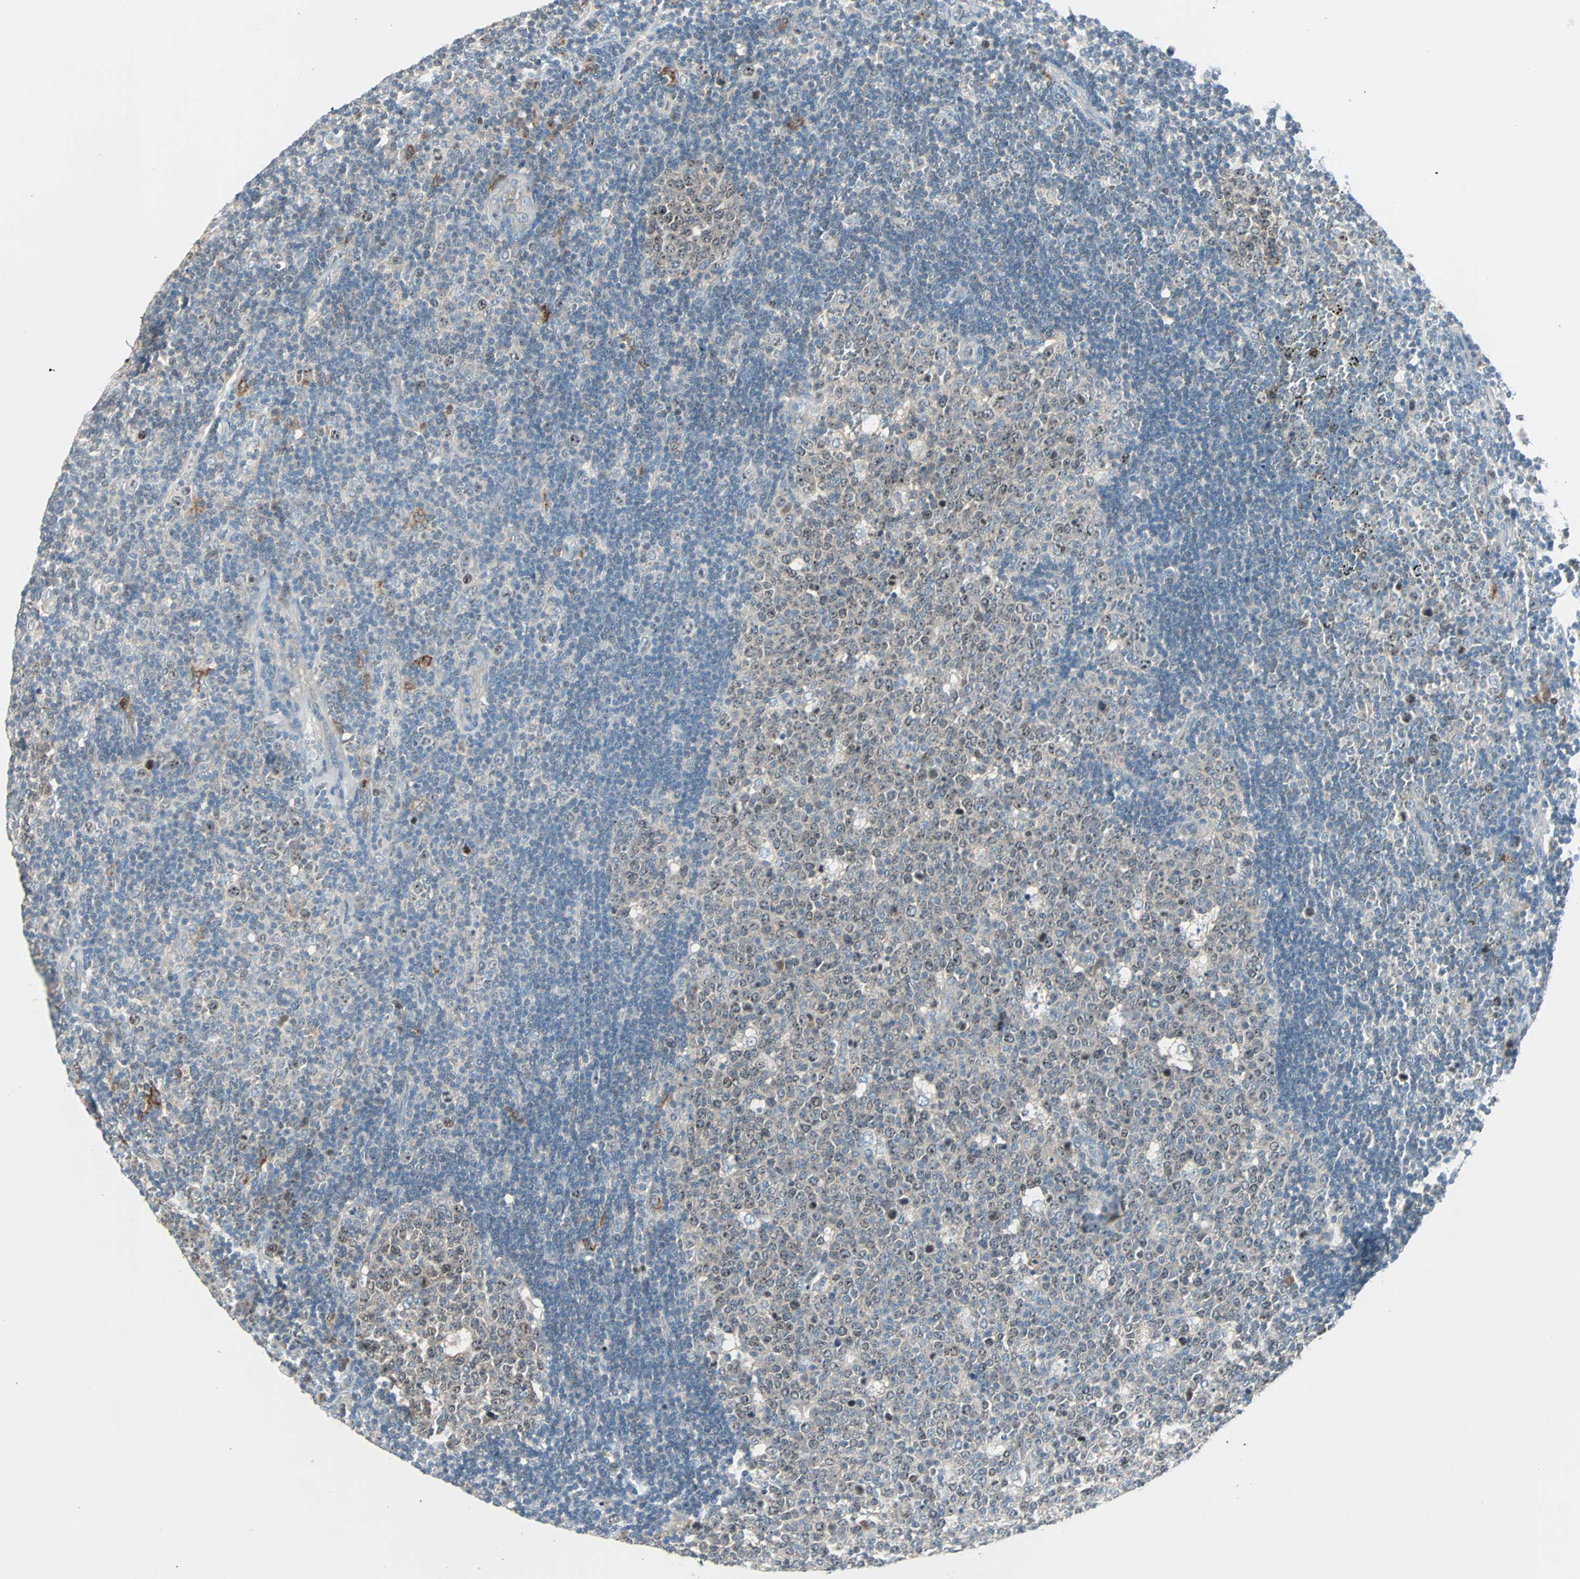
{"staining": {"intensity": "weak", "quantity": "<25%", "location": "nuclear"}, "tissue": "lymph node", "cell_type": "Germinal center cells", "image_type": "normal", "snomed": [{"axis": "morphology", "description": "Normal tissue, NOS"}, {"axis": "topography", "description": "Lymph node"}, {"axis": "topography", "description": "Salivary gland"}], "caption": "Protein analysis of benign lymph node reveals no significant staining in germinal center cells.", "gene": "SMIM8", "patient": {"sex": "male", "age": 8}}